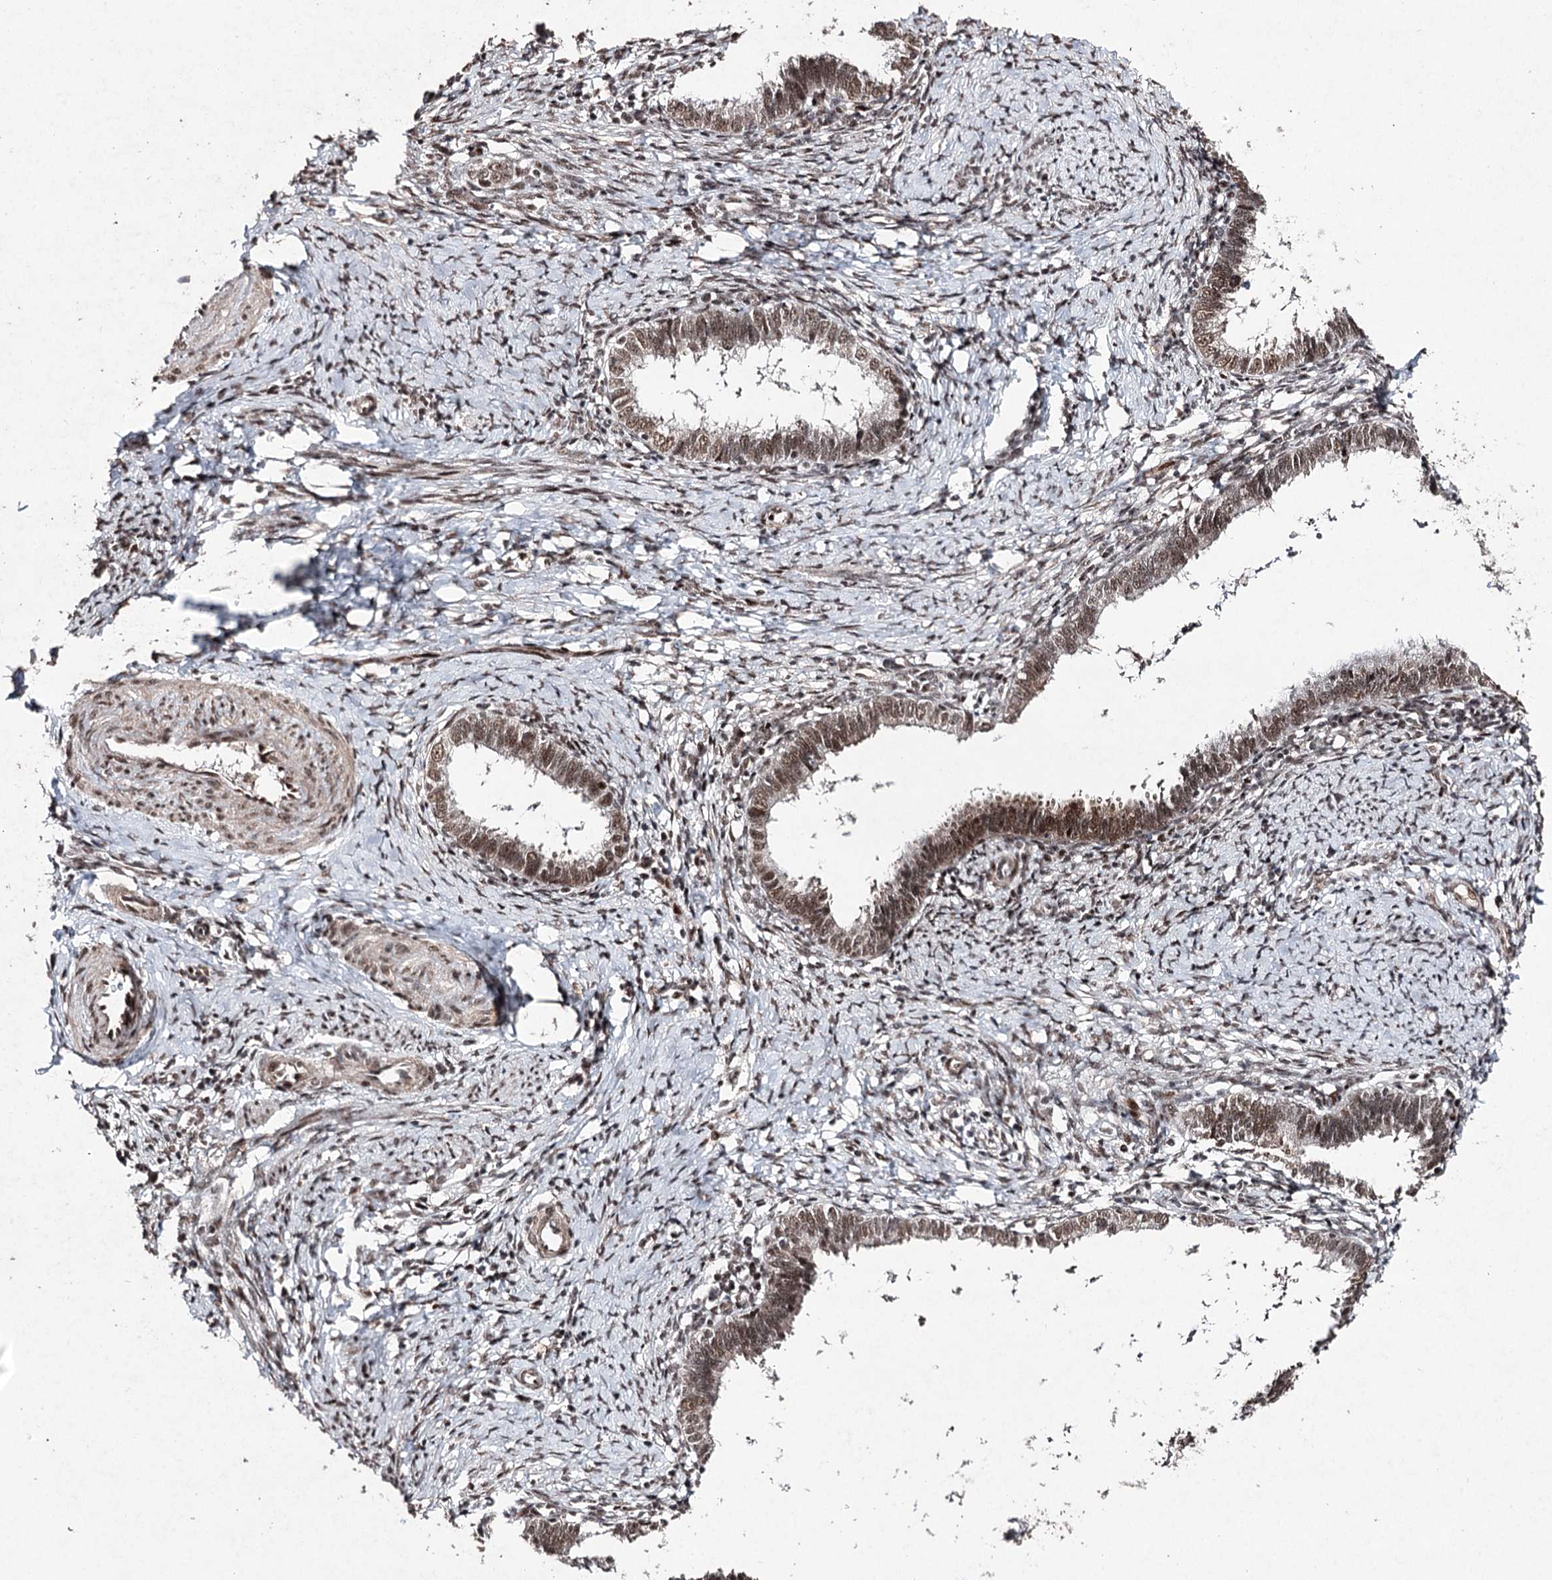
{"staining": {"intensity": "moderate", "quantity": ">75%", "location": "nuclear"}, "tissue": "cervical cancer", "cell_type": "Tumor cells", "image_type": "cancer", "snomed": [{"axis": "morphology", "description": "Adenocarcinoma, NOS"}, {"axis": "topography", "description": "Cervix"}], "caption": "Immunohistochemistry staining of cervical adenocarcinoma, which reveals medium levels of moderate nuclear staining in about >75% of tumor cells indicating moderate nuclear protein expression. The staining was performed using DAB (brown) for protein detection and nuclei were counterstained in hematoxylin (blue).", "gene": "PDCD4", "patient": {"sex": "female", "age": 36}}